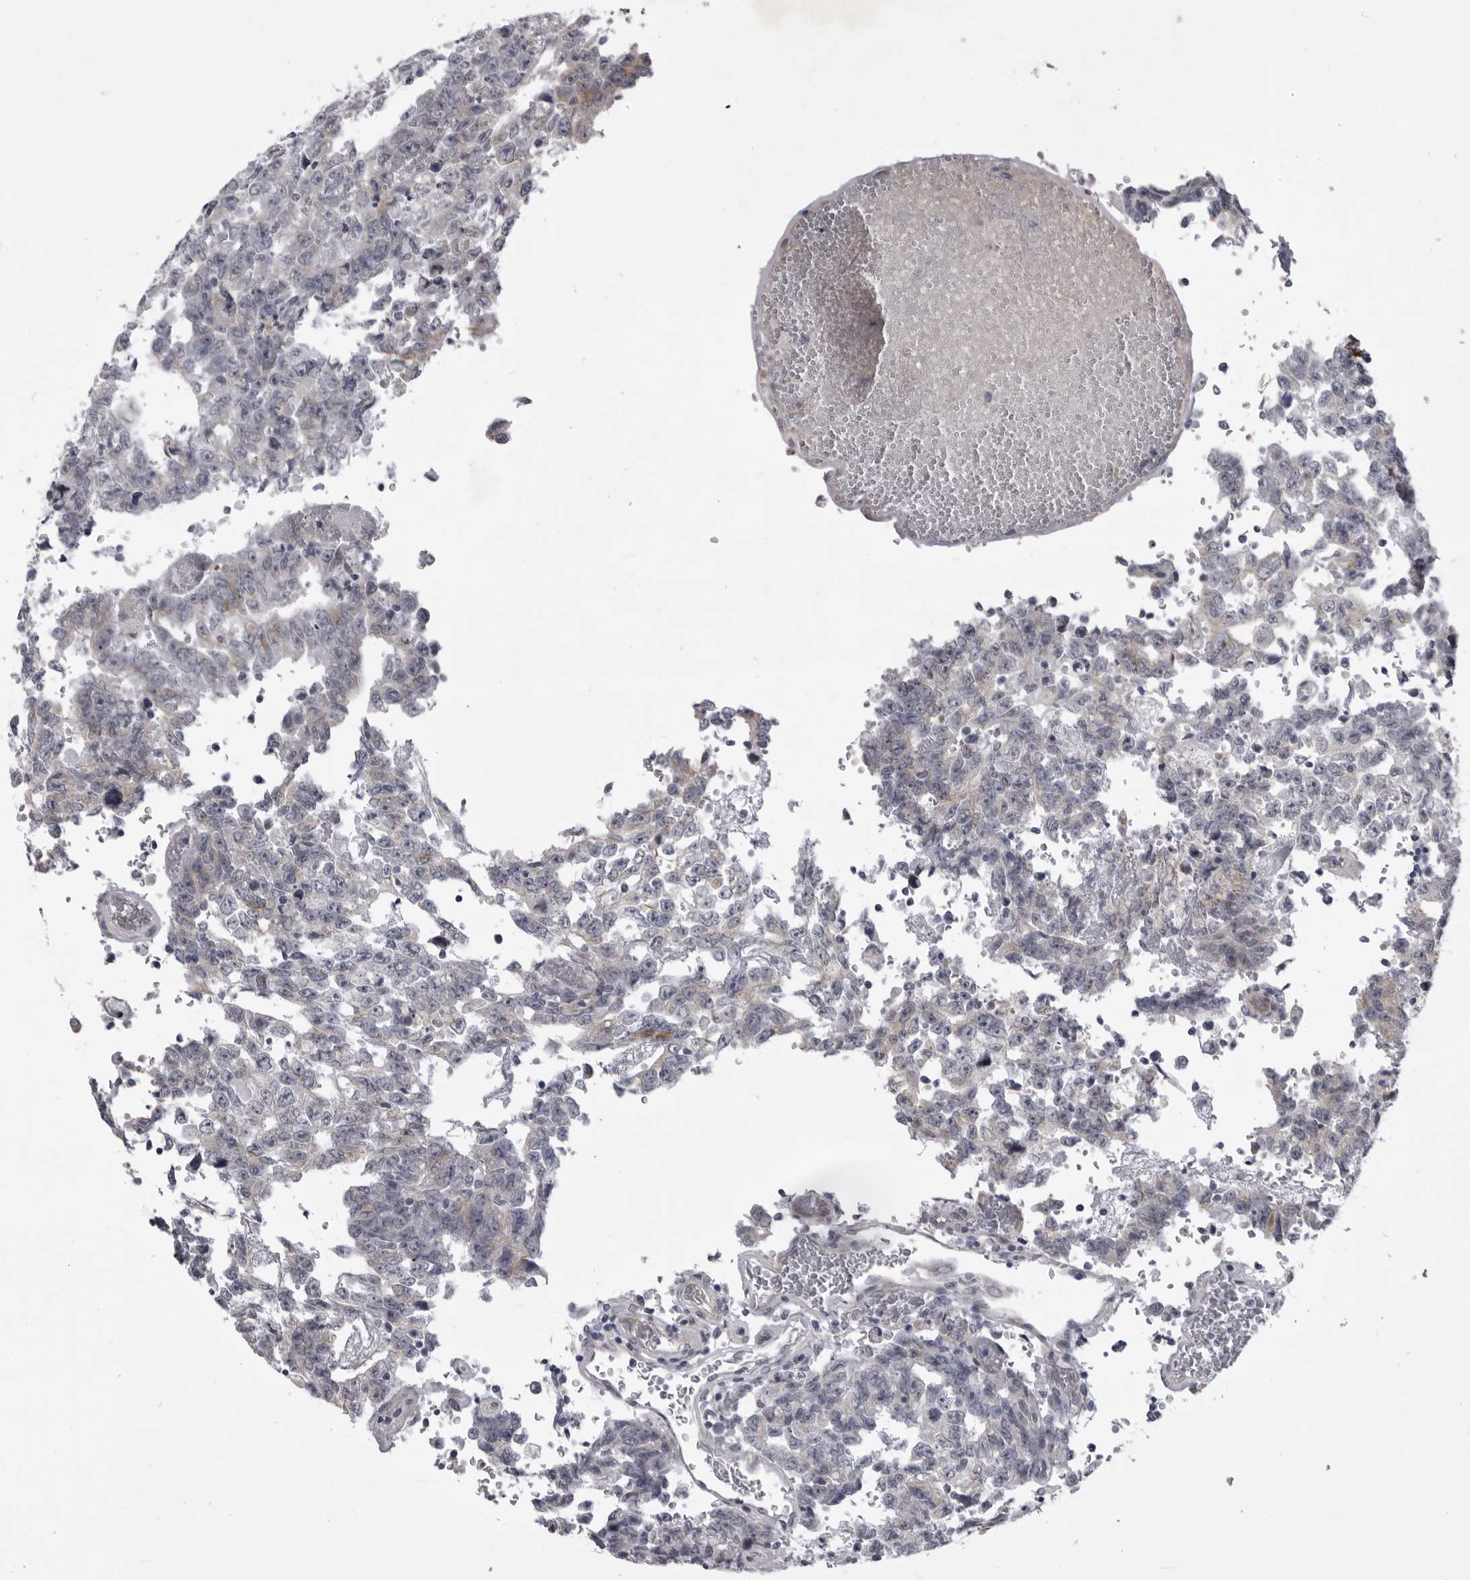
{"staining": {"intensity": "negative", "quantity": "none", "location": "none"}, "tissue": "testis cancer", "cell_type": "Tumor cells", "image_type": "cancer", "snomed": [{"axis": "morphology", "description": "Carcinoma, Embryonal, NOS"}, {"axis": "topography", "description": "Testis"}], "caption": "This is an IHC image of human testis cancer (embryonal carcinoma). There is no expression in tumor cells.", "gene": "EPHA10", "patient": {"sex": "male", "age": 26}}